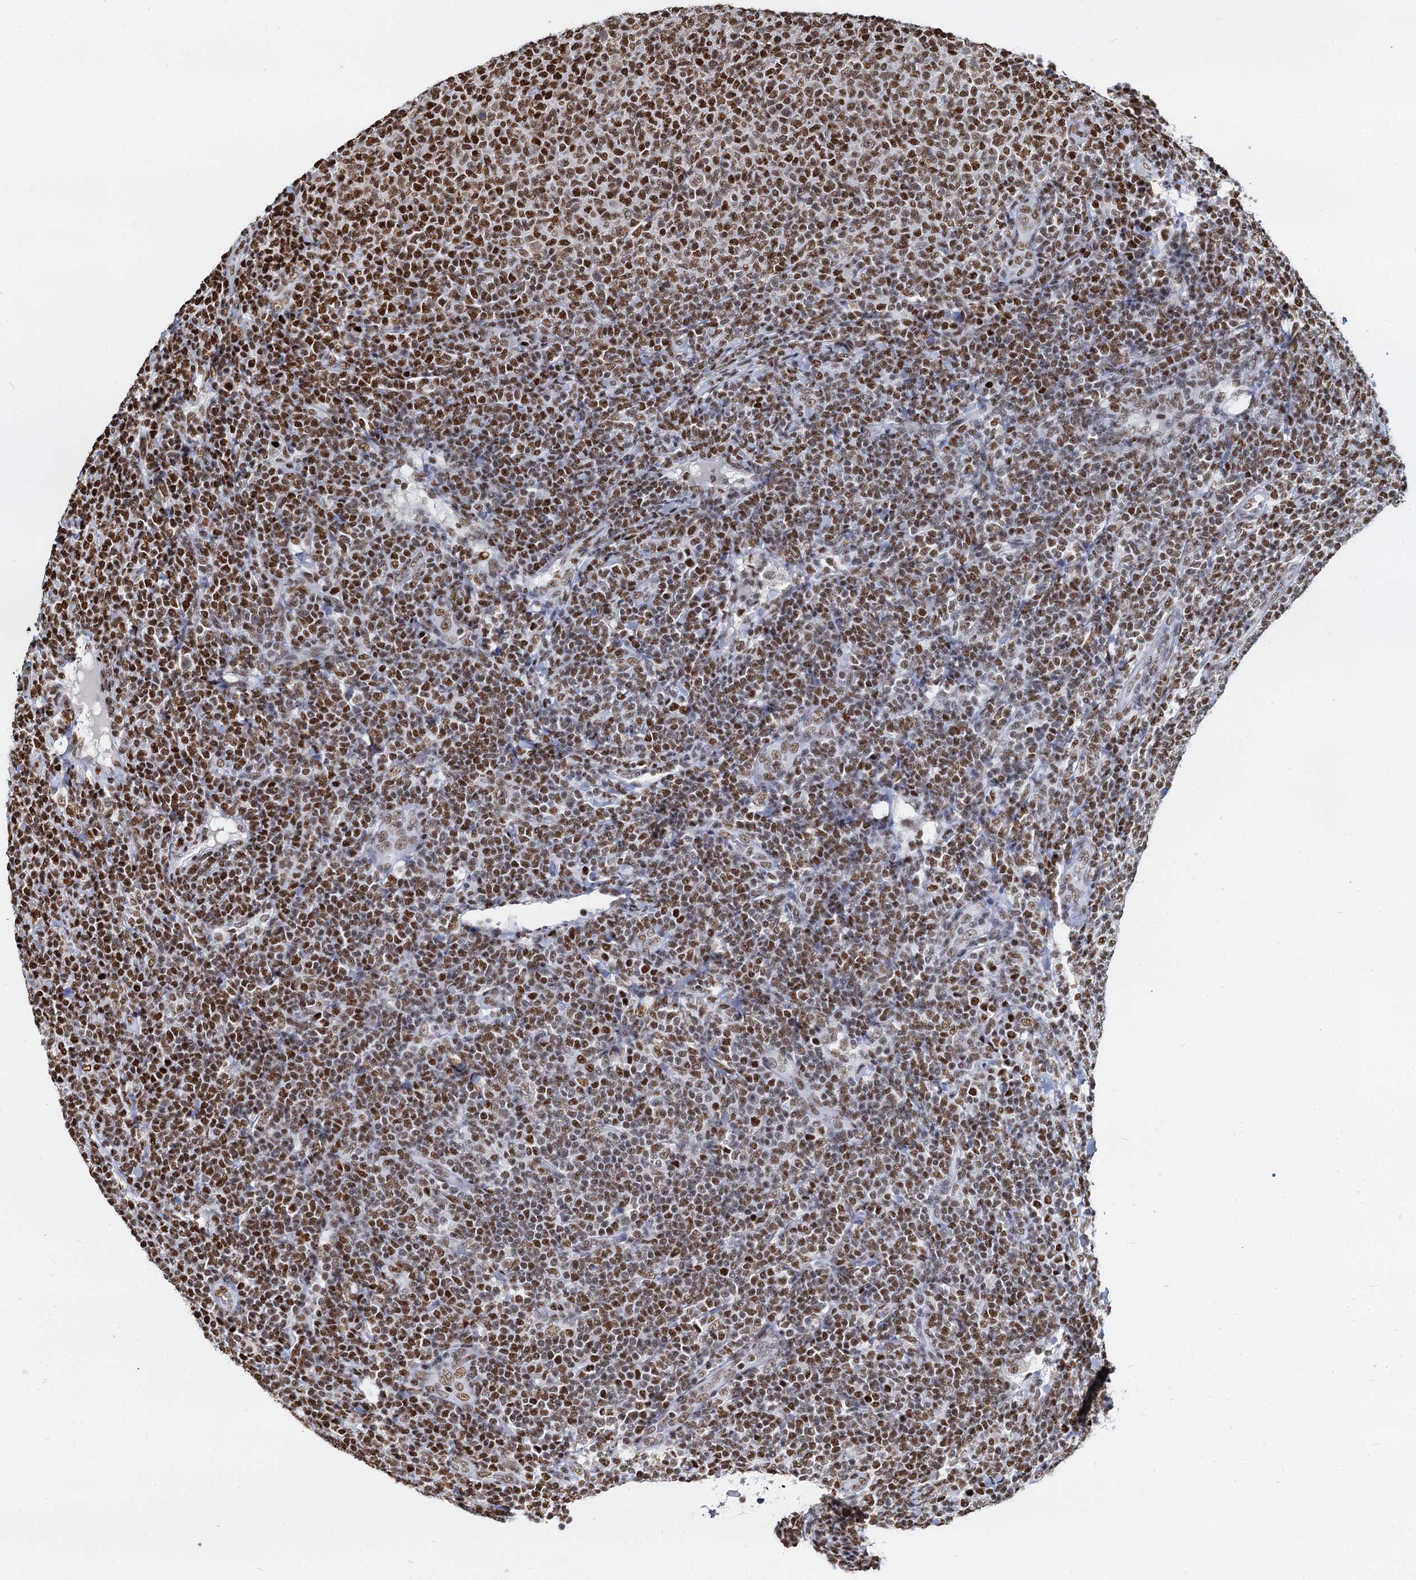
{"staining": {"intensity": "strong", "quantity": ">75%", "location": "nuclear"}, "tissue": "lymphoma", "cell_type": "Tumor cells", "image_type": "cancer", "snomed": [{"axis": "morphology", "description": "Malignant lymphoma, non-Hodgkin's type, Low grade"}, {"axis": "topography", "description": "Lymph node"}], "caption": "About >75% of tumor cells in lymphoma exhibit strong nuclear protein positivity as visualized by brown immunohistochemical staining.", "gene": "DCPS", "patient": {"sex": "male", "age": 66}}